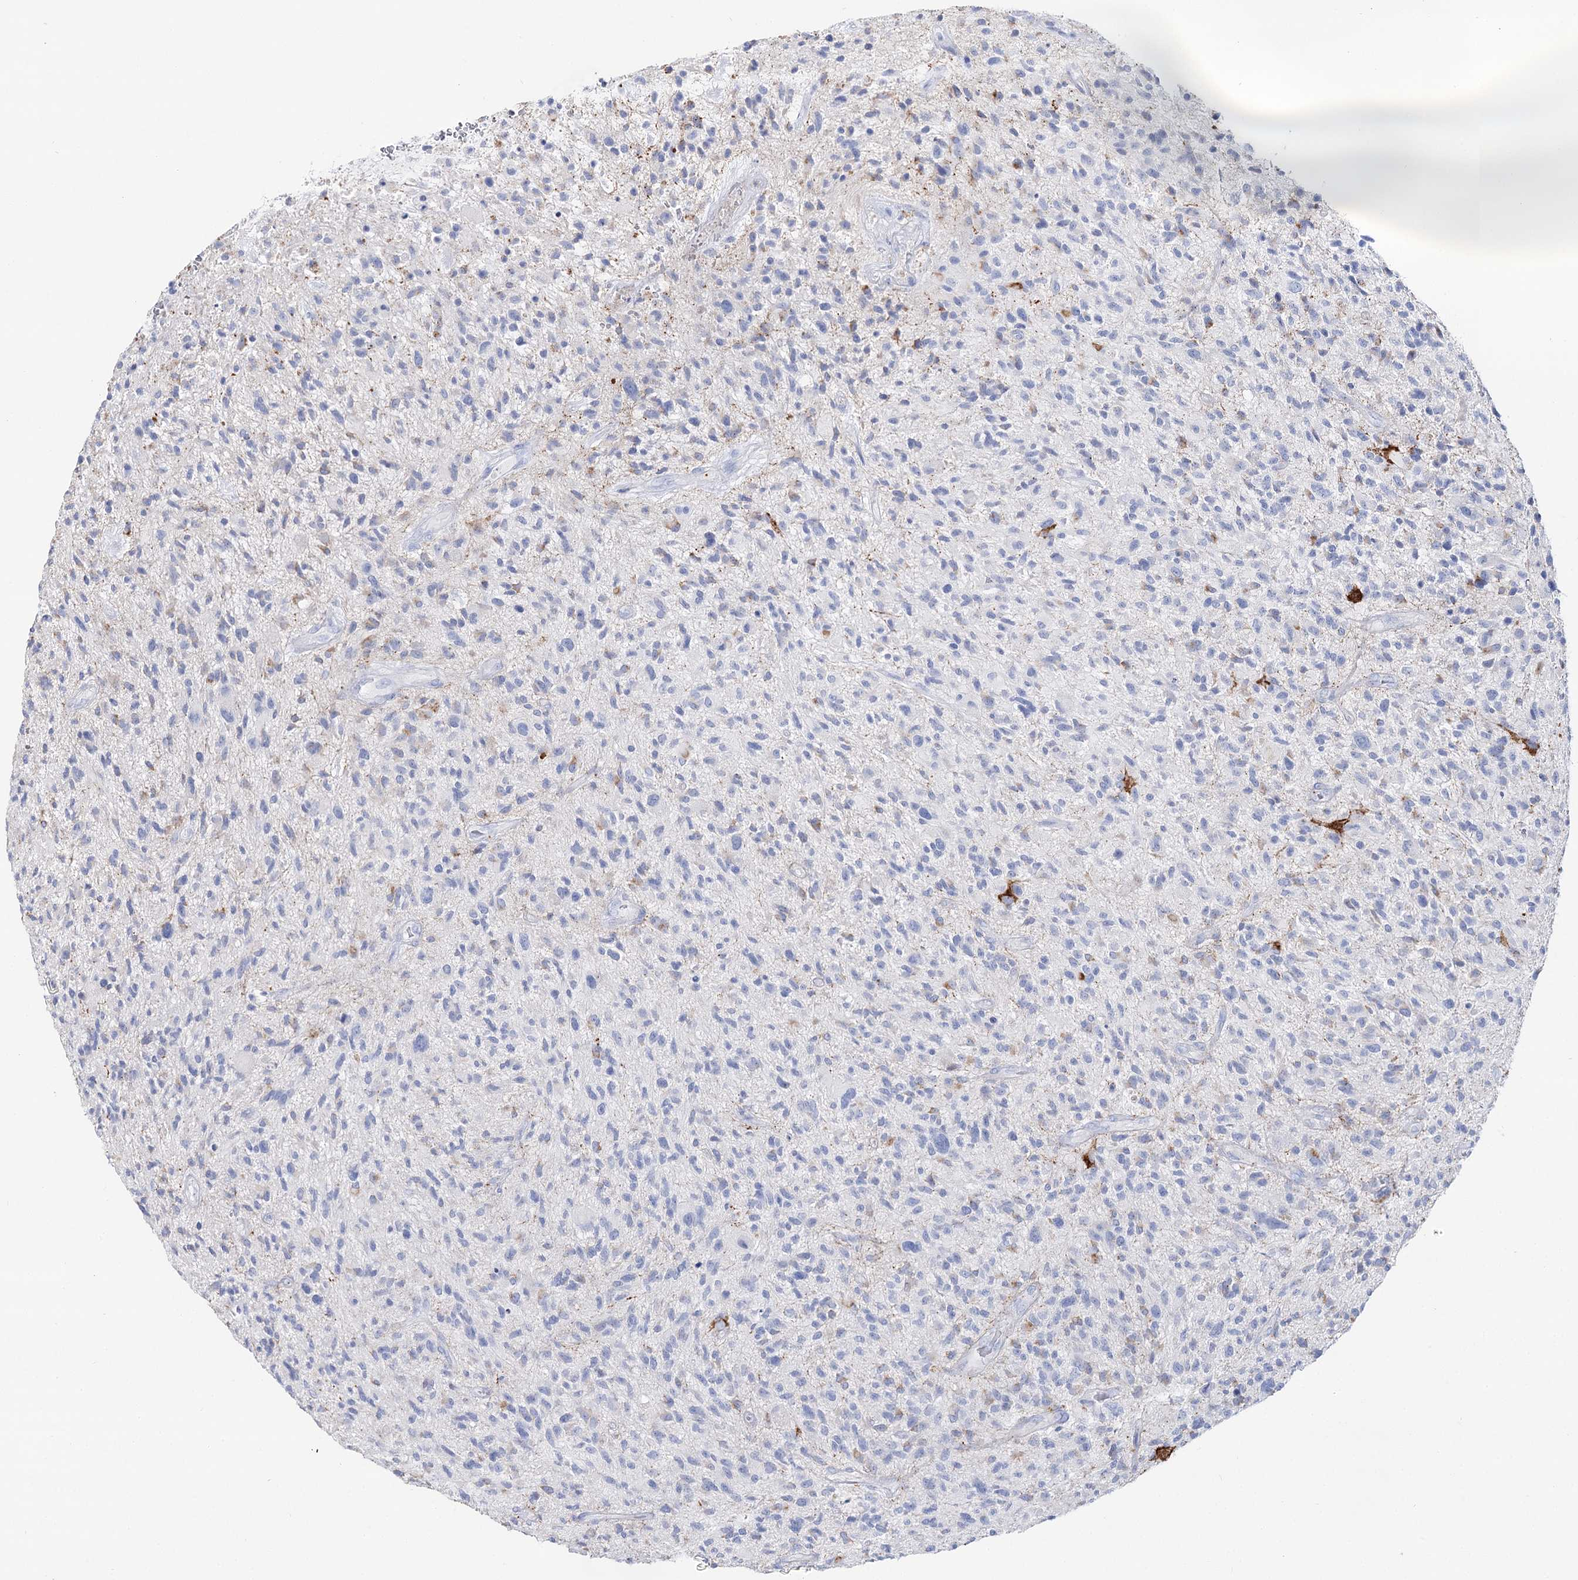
{"staining": {"intensity": "negative", "quantity": "none", "location": "none"}, "tissue": "glioma", "cell_type": "Tumor cells", "image_type": "cancer", "snomed": [{"axis": "morphology", "description": "Glioma, malignant, High grade"}, {"axis": "topography", "description": "Brain"}], "caption": "An immunohistochemistry image of glioma is shown. There is no staining in tumor cells of glioma.", "gene": "SLC3A1", "patient": {"sex": "male", "age": 47}}